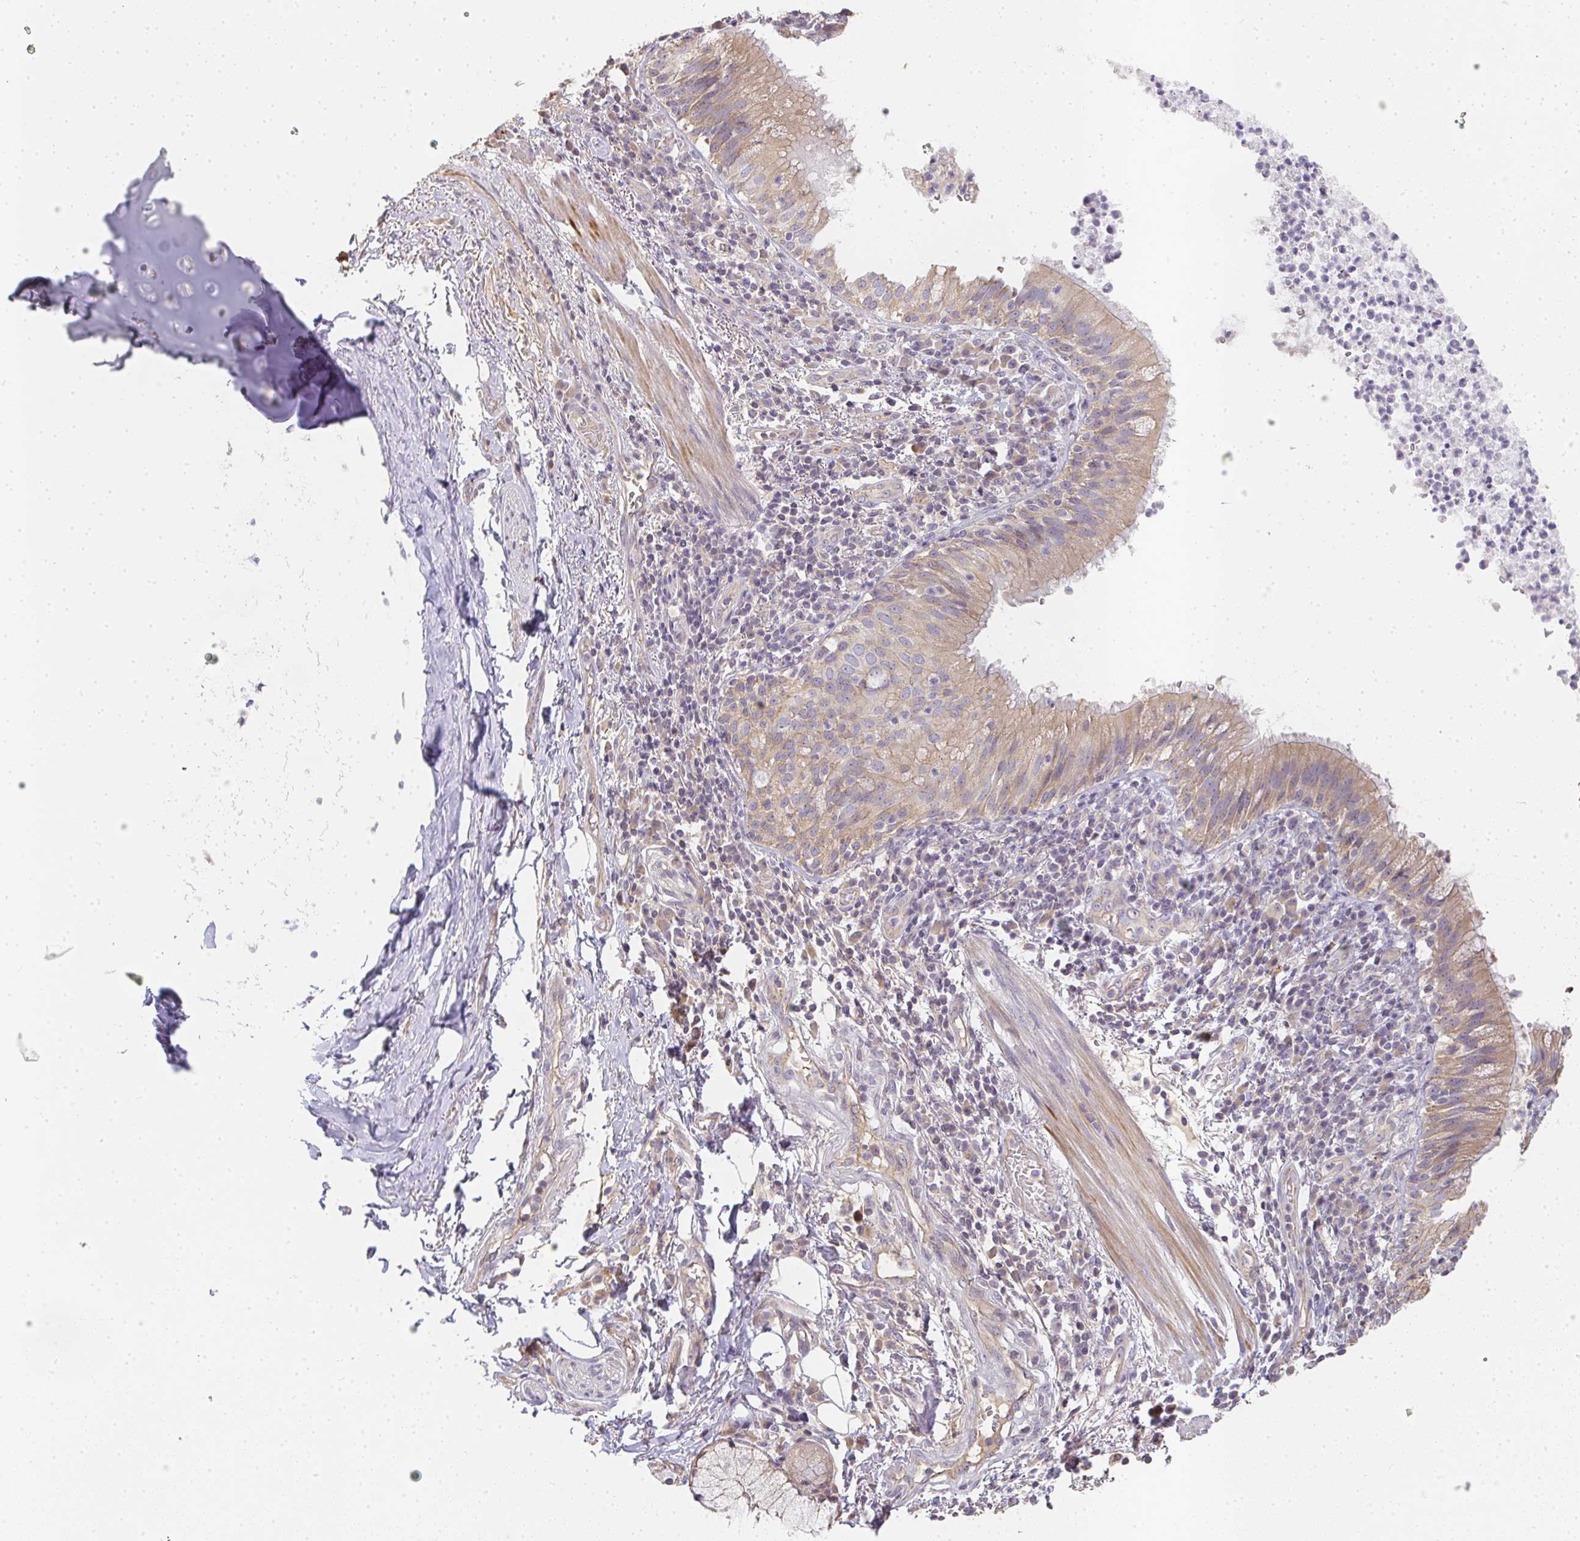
{"staining": {"intensity": "weak", "quantity": "25%-75%", "location": "cytoplasmic/membranous"}, "tissue": "bronchus", "cell_type": "Respiratory epithelial cells", "image_type": "normal", "snomed": [{"axis": "morphology", "description": "Normal tissue, NOS"}, {"axis": "topography", "description": "Cartilage tissue"}, {"axis": "topography", "description": "Bronchus"}], "caption": "IHC histopathology image of normal bronchus: bronchus stained using IHC demonstrates low levels of weak protein expression localized specifically in the cytoplasmic/membranous of respiratory epithelial cells, appearing as a cytoplasmic/membranous brown color.", "gene": "SLC35B3", "patient": {"sex": "male", "age": 56}}